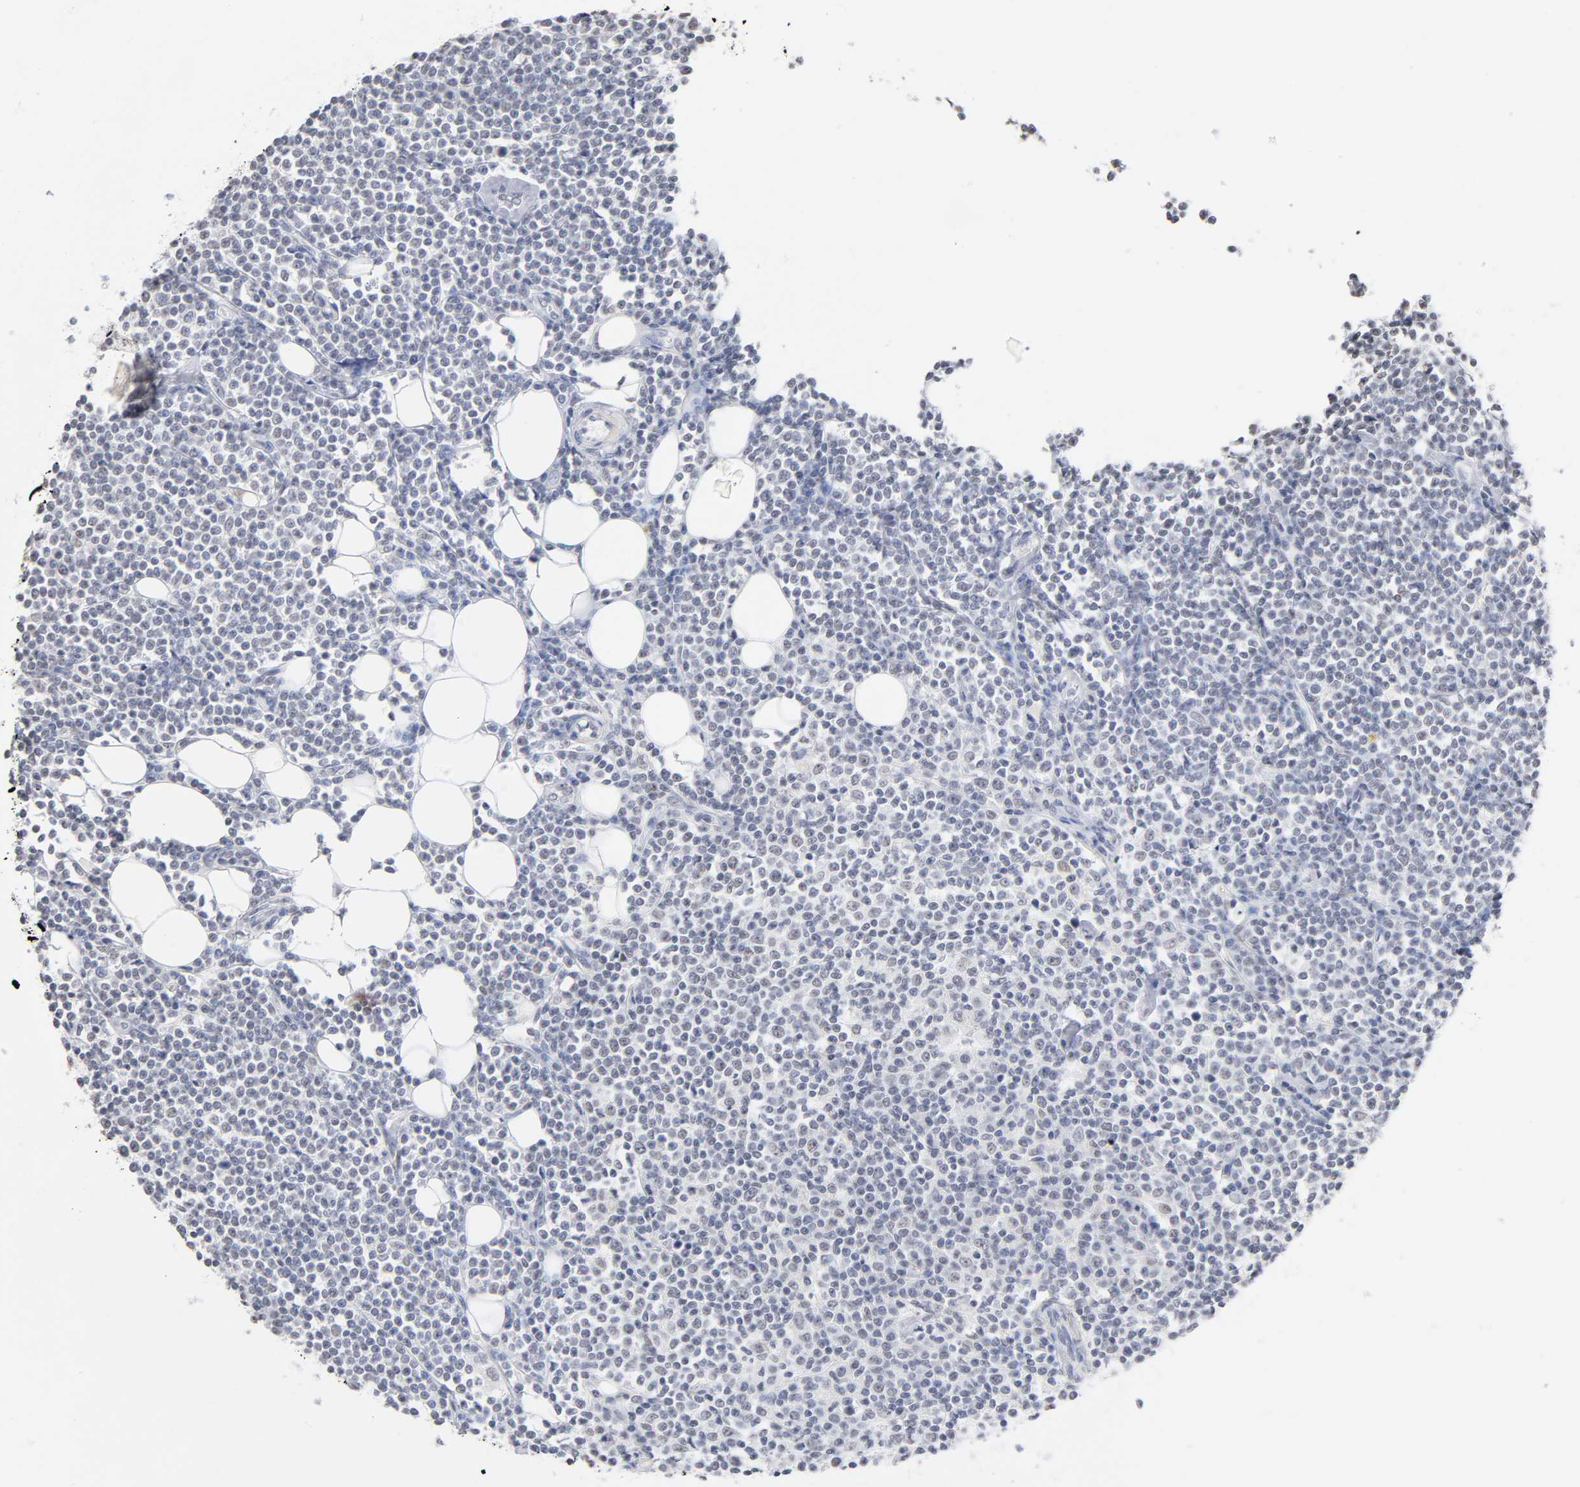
{"staining": {"intensity": "negative", "quantity": "none", "location": "none"}, "tissue": "lymphoma", "cell_type": "Tumor cells", "image_type": "cancer", "snomed": [{"axis": "morphology", "description": "Malignant lymphoma, non-Hodgkin's type, Low grade"}, {"axis": "topography", "description": "Soft tissue"}], "caption": "Lymphoma was stained to show a protein in brown. There is no significant staining in tumor cells.", "gene": "CRABP2", "patient": {"sex": "male", "age": 92}}